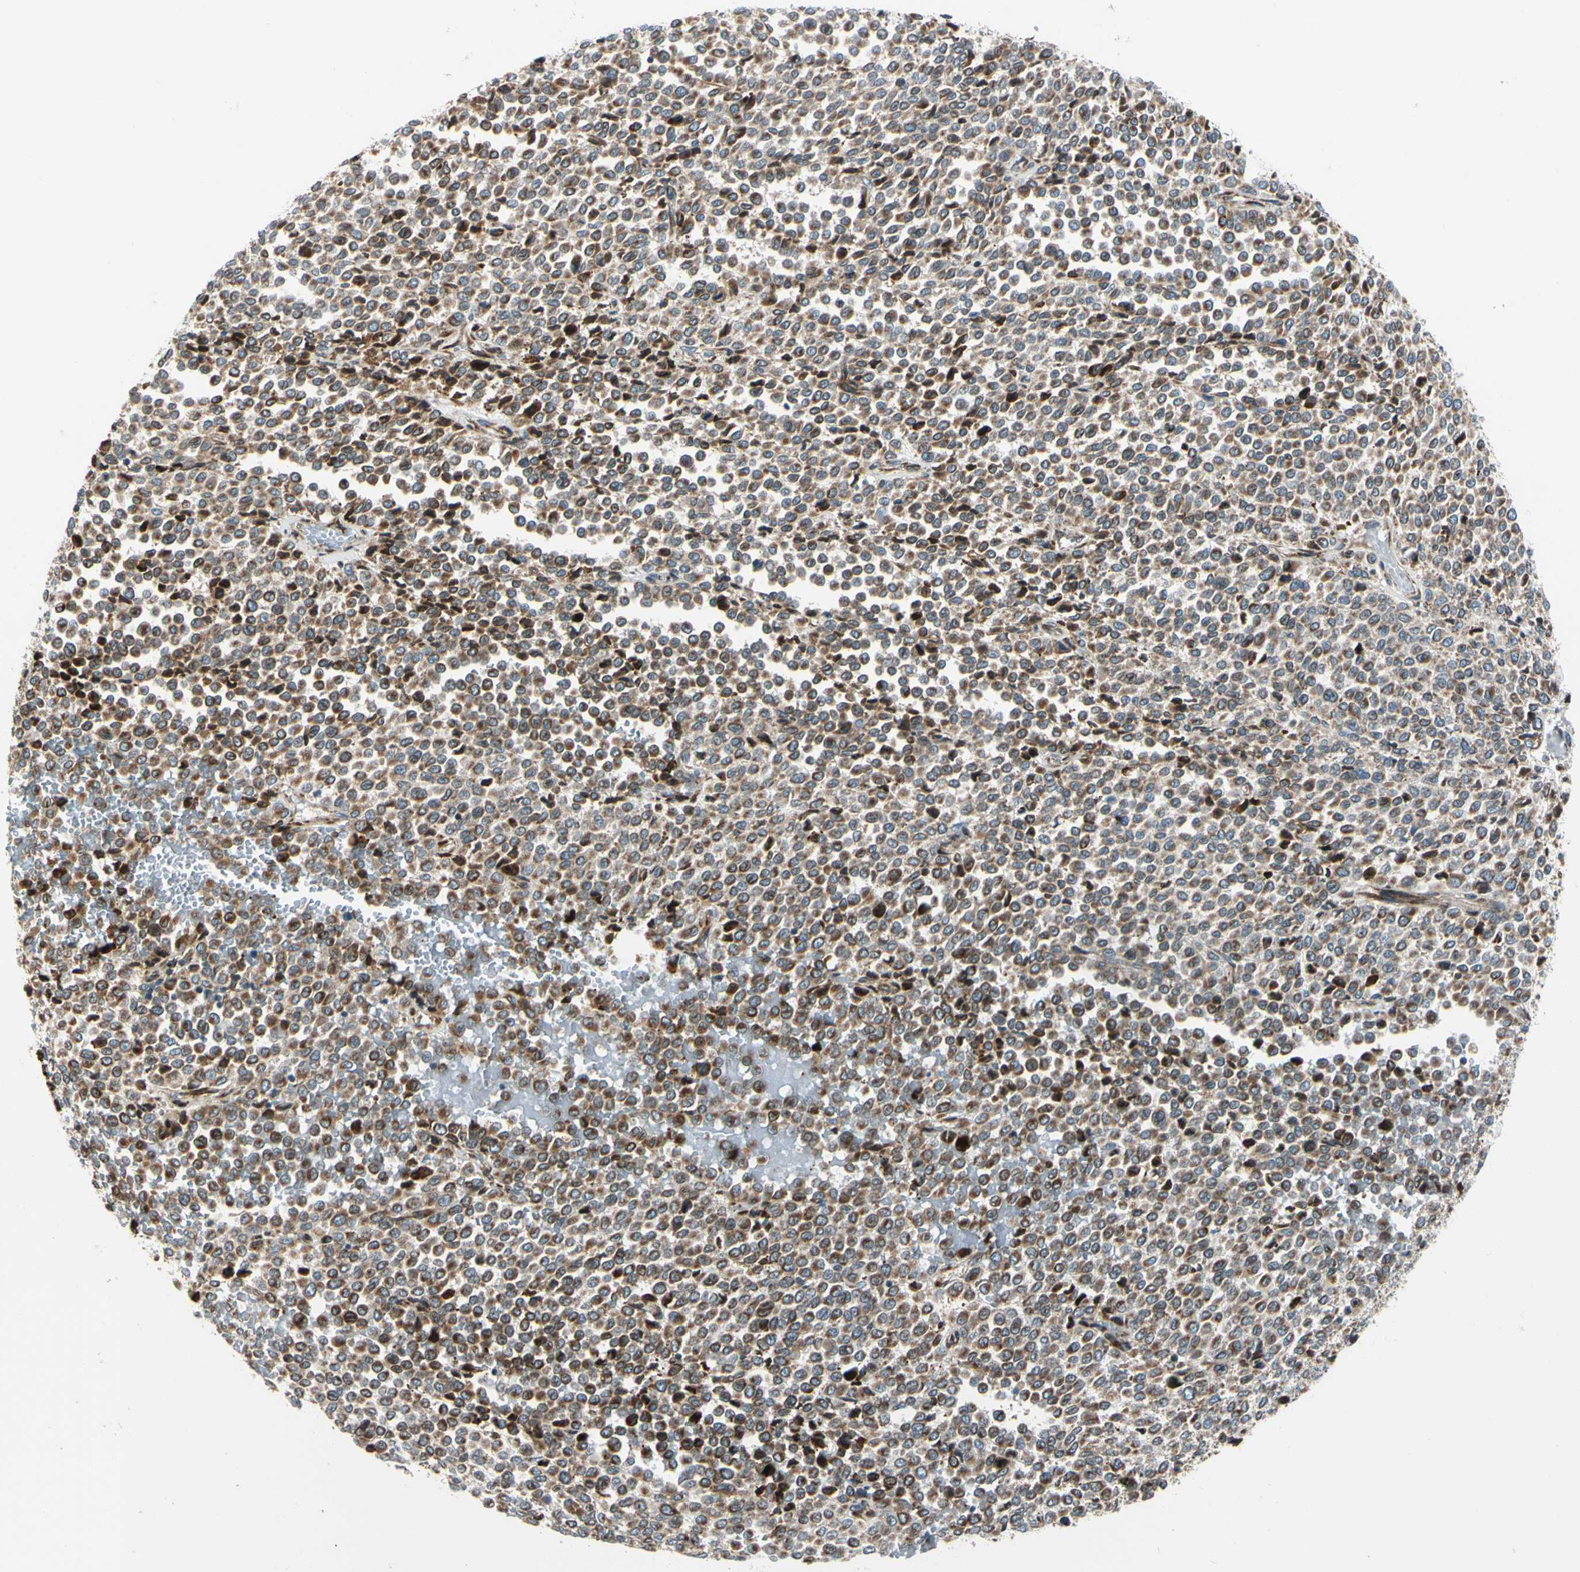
{"staining": {"intensity": "moderate", "quantity": ">75%", "location": "cytoplasmic/membranous"}, "tissue": "melanoma", "cell_type": "Tumor cells", "image_type": "cancer", "snomed": [{"axis": "morphology", "description": "Malignant melanoma, Metastatic site"}, {"axis": "topography", "description": "Pancreas"}], "caption": "Melanoma stained with DAB (3,3'-diaminobenzidine) immunohistochemistry reveals medium levels of moderate cytoplasmic/membranous expression in about >75% of tumor cells. The staining is performed using DAB (3,3'-diaminobenzidine) brown chromogen to label protein expression. The nuclei are counter-stained blue using hematoxylin.", "gene": "MRPL9", "patient": {"sex": "female", "age": 30}}